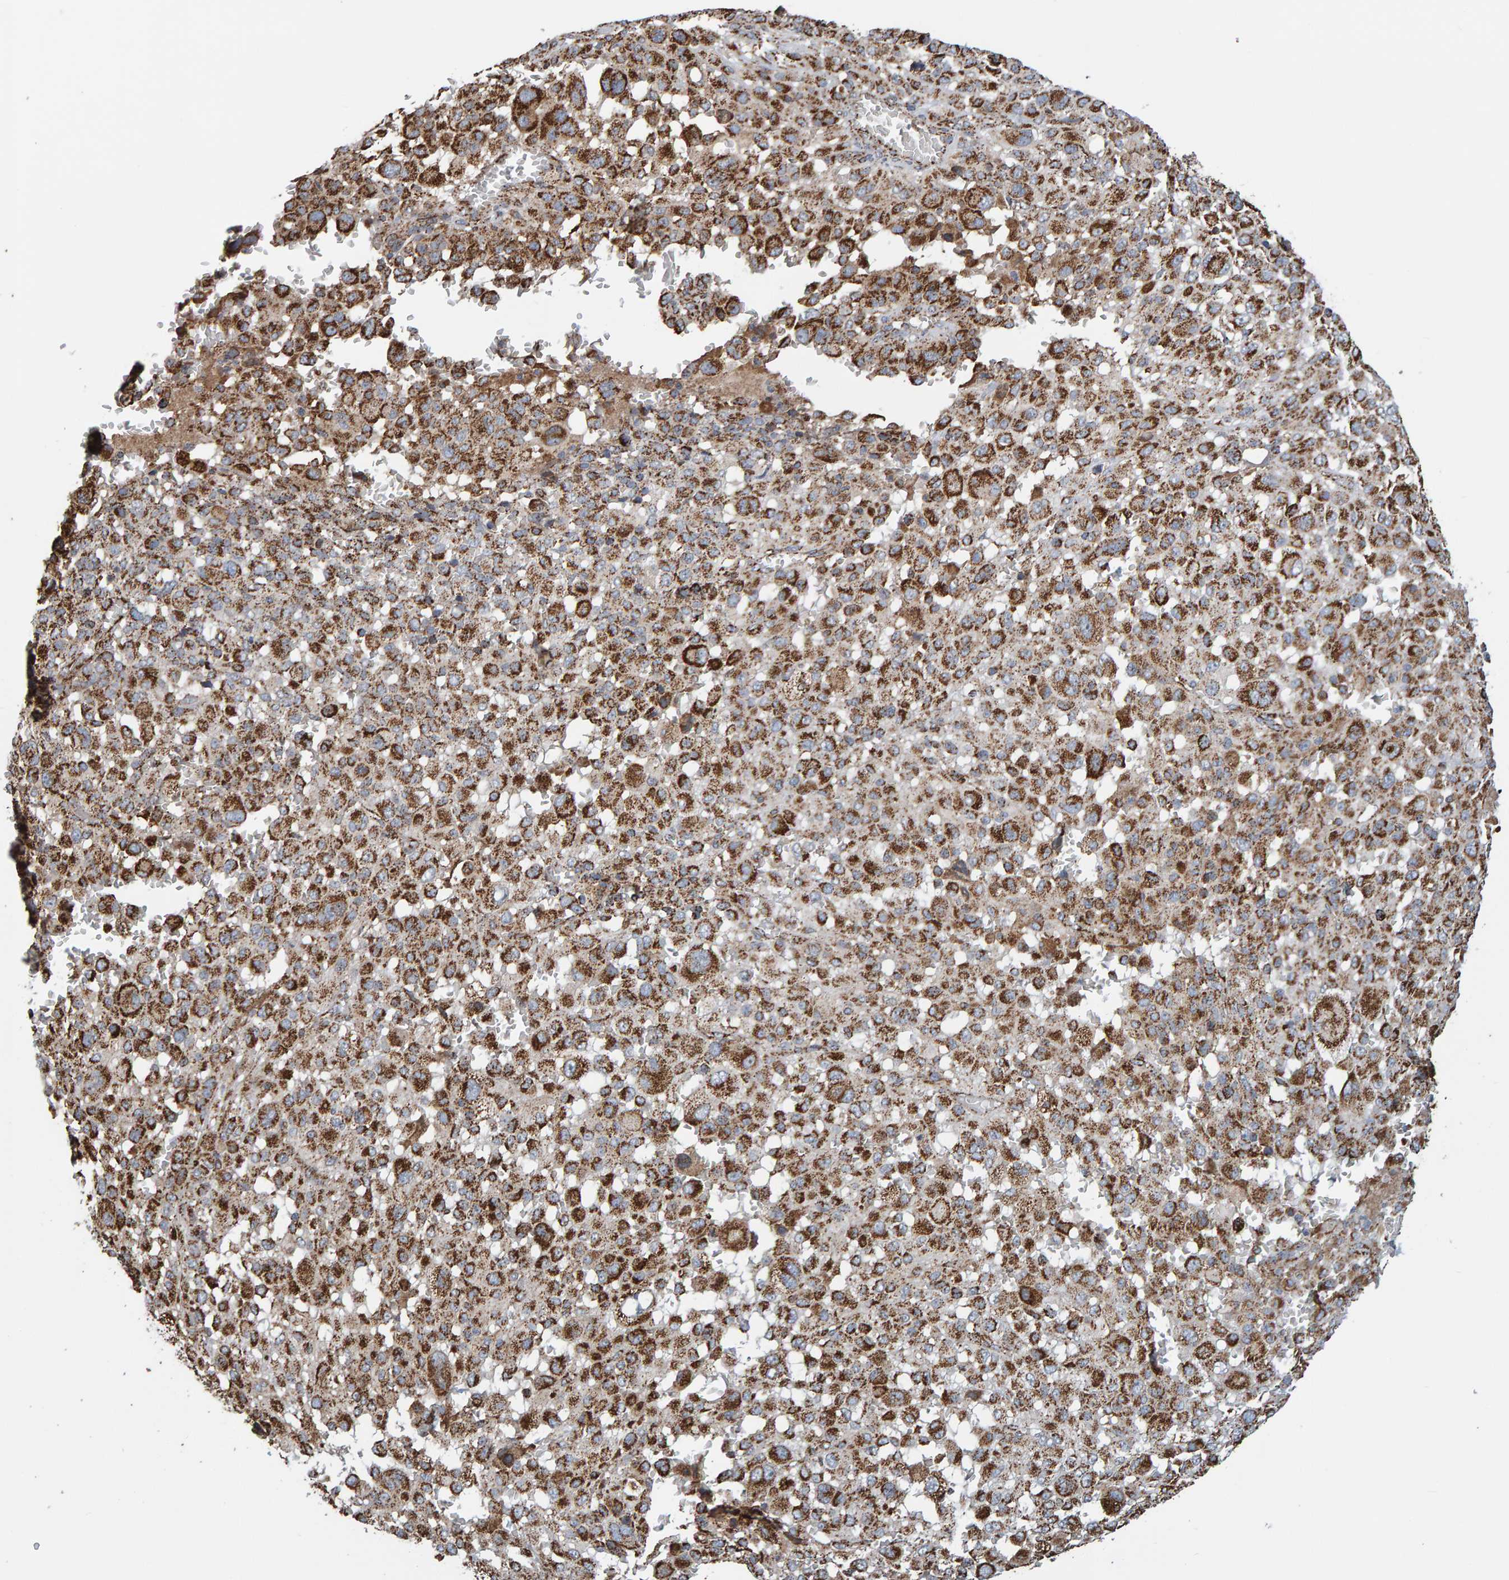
{"staining": {"intensity": "moderate", "quantity": ">75%", "location": "cytoplasmic/membranous"}, "tissue": "melanoma", "cell_type": "Tumor cells", "image_type": "cancer", "snomed": [{"axis": "morphology", "description": "Malignant melanoma, Metastatic site"}, {"axis": "topography", "description": "Skin"}], "caption": "The micrograph shows immunohistochemical staining of melanoma. There is moderate cytoplasmic/membranous positivity is present in approximately >75% of tumor cells.", "gene": "MRPL45", "patient": {"sex": "female", "age": 74}}